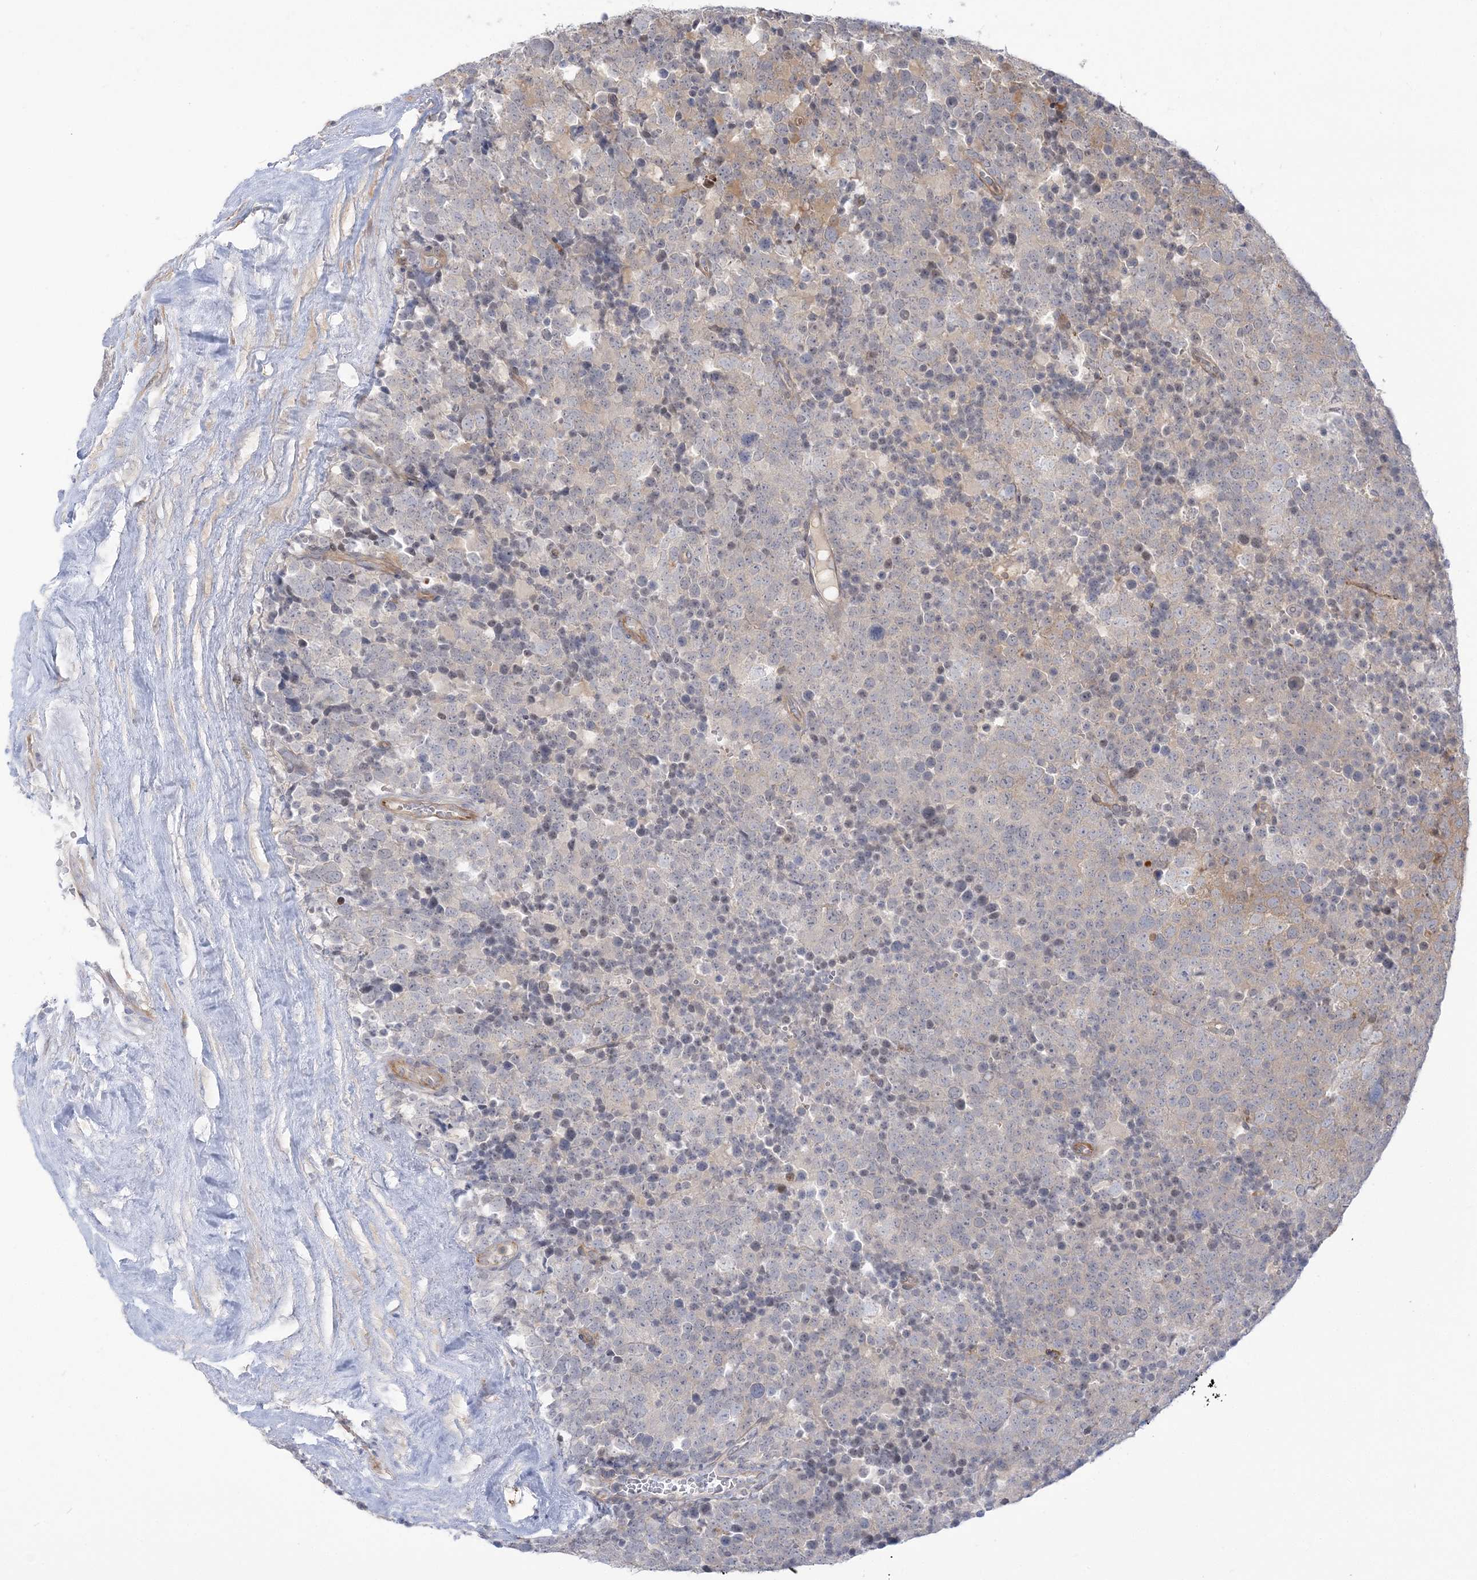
{"staining": {"intensity": "negative", "quantity": "none", "location": "none"}, "tissue": "testis cancer", "cell_type": "Tumor cells", "image_type": "cancer", "snomed": [{"axis": "morphology", "description": "Seminoma, NOS"}, {"axis": "topography", "description": "Testis"}], "caption": "Immunohistochemical staining of testis seminoma displays no significant staining in tumor cells.", "gene": "THADA", "patient": {"sex": "male", "age": 71}}